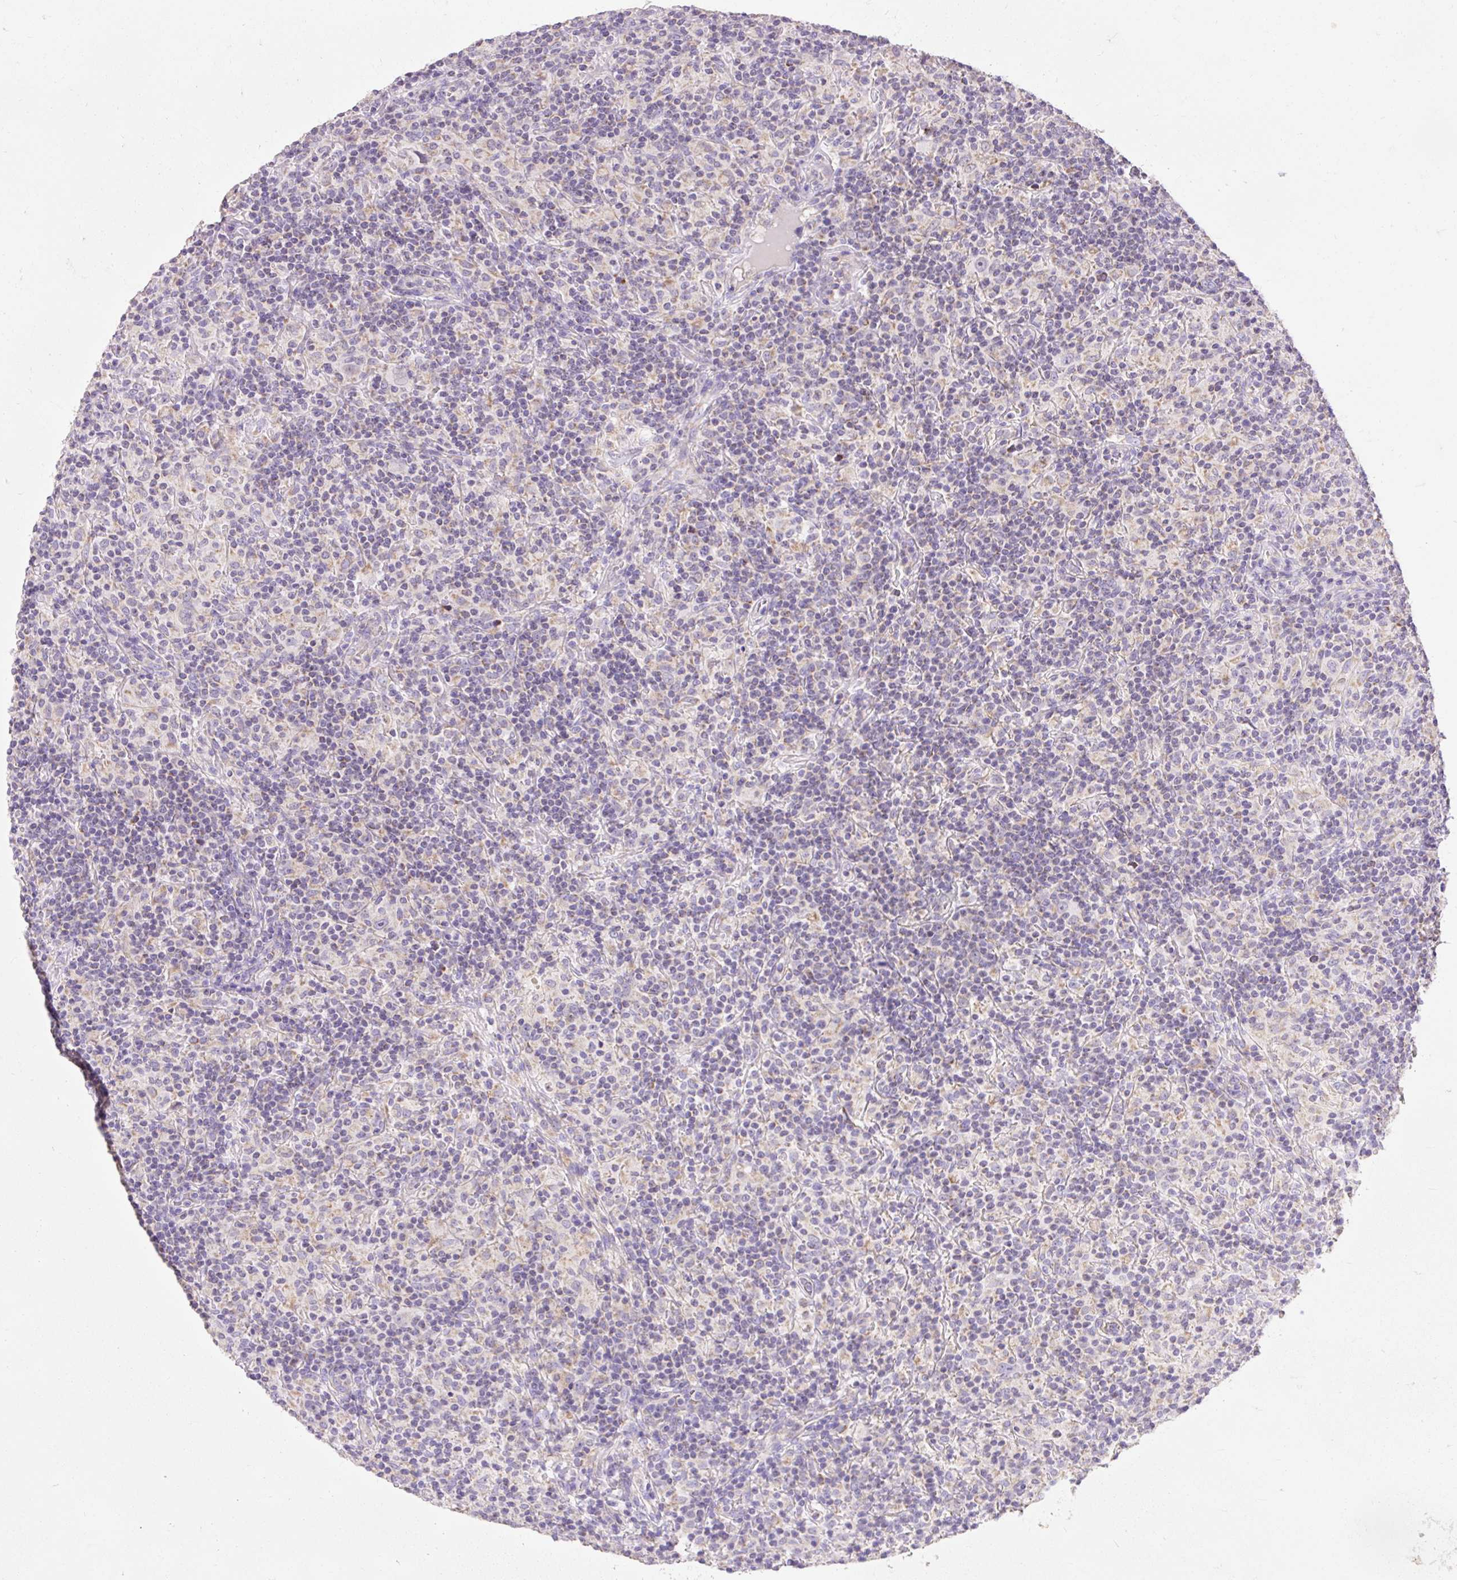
{"staining": {"intensity": "negative", "quantity": "none", "location": "none"}, "tissue": "lymphoma", "cell_type": "Tumor cells", "image_type": "cancer", "snomed": [{"axis": "morphology", "description": "Hodgkin's disease, NOS"}, {"axis": "topography", "description": "Lymph node"}], "caption": "The photomicrograph reveals no significant positivity in tumor cells of Hodgkin's disease.", "gene": "PMAIP1", "patient": {"sex": "male", "age": 70}}